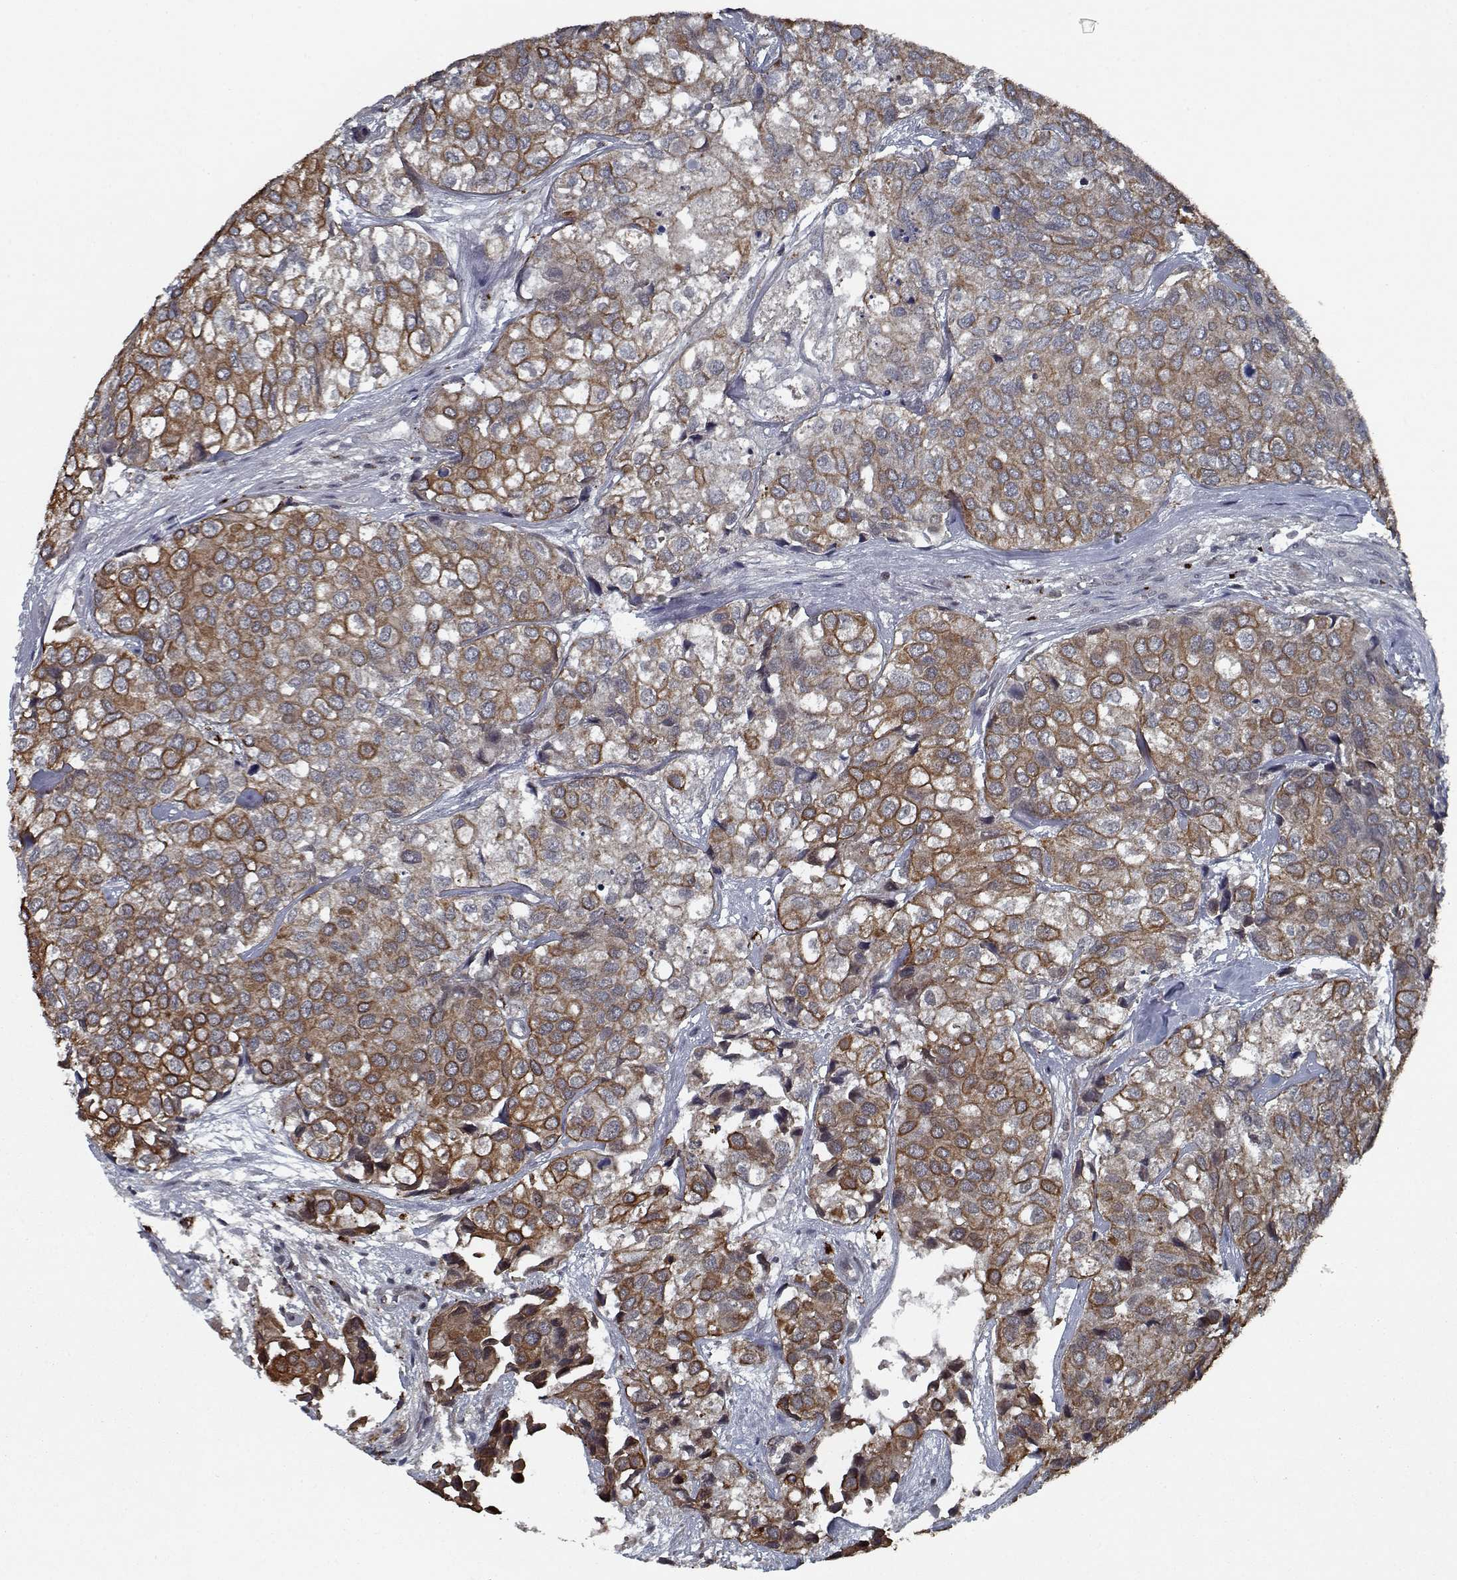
{"staining": {"intensity": "moderate", "quantity": ">75%", "location": "cytoplasmic/membranous"}, "tissue": "urothelial cancer", "cell_type": "Tumor cells", "image_type": "cancer", "snomed": [{"axis": "morphology", "description": "Urothelial carcinoma, High grade"}, {"axis": "topography", "description": "Urinary bladder"}], "caption": "Immunohistochemical staining of high-grade urothelial carcinoma shows medium levels of moderate cytoplasmic/membranous positivity in approximately >75% of tumor cells.", "gene": "NLK", "patient": {"sex": "male", "age": 73}}